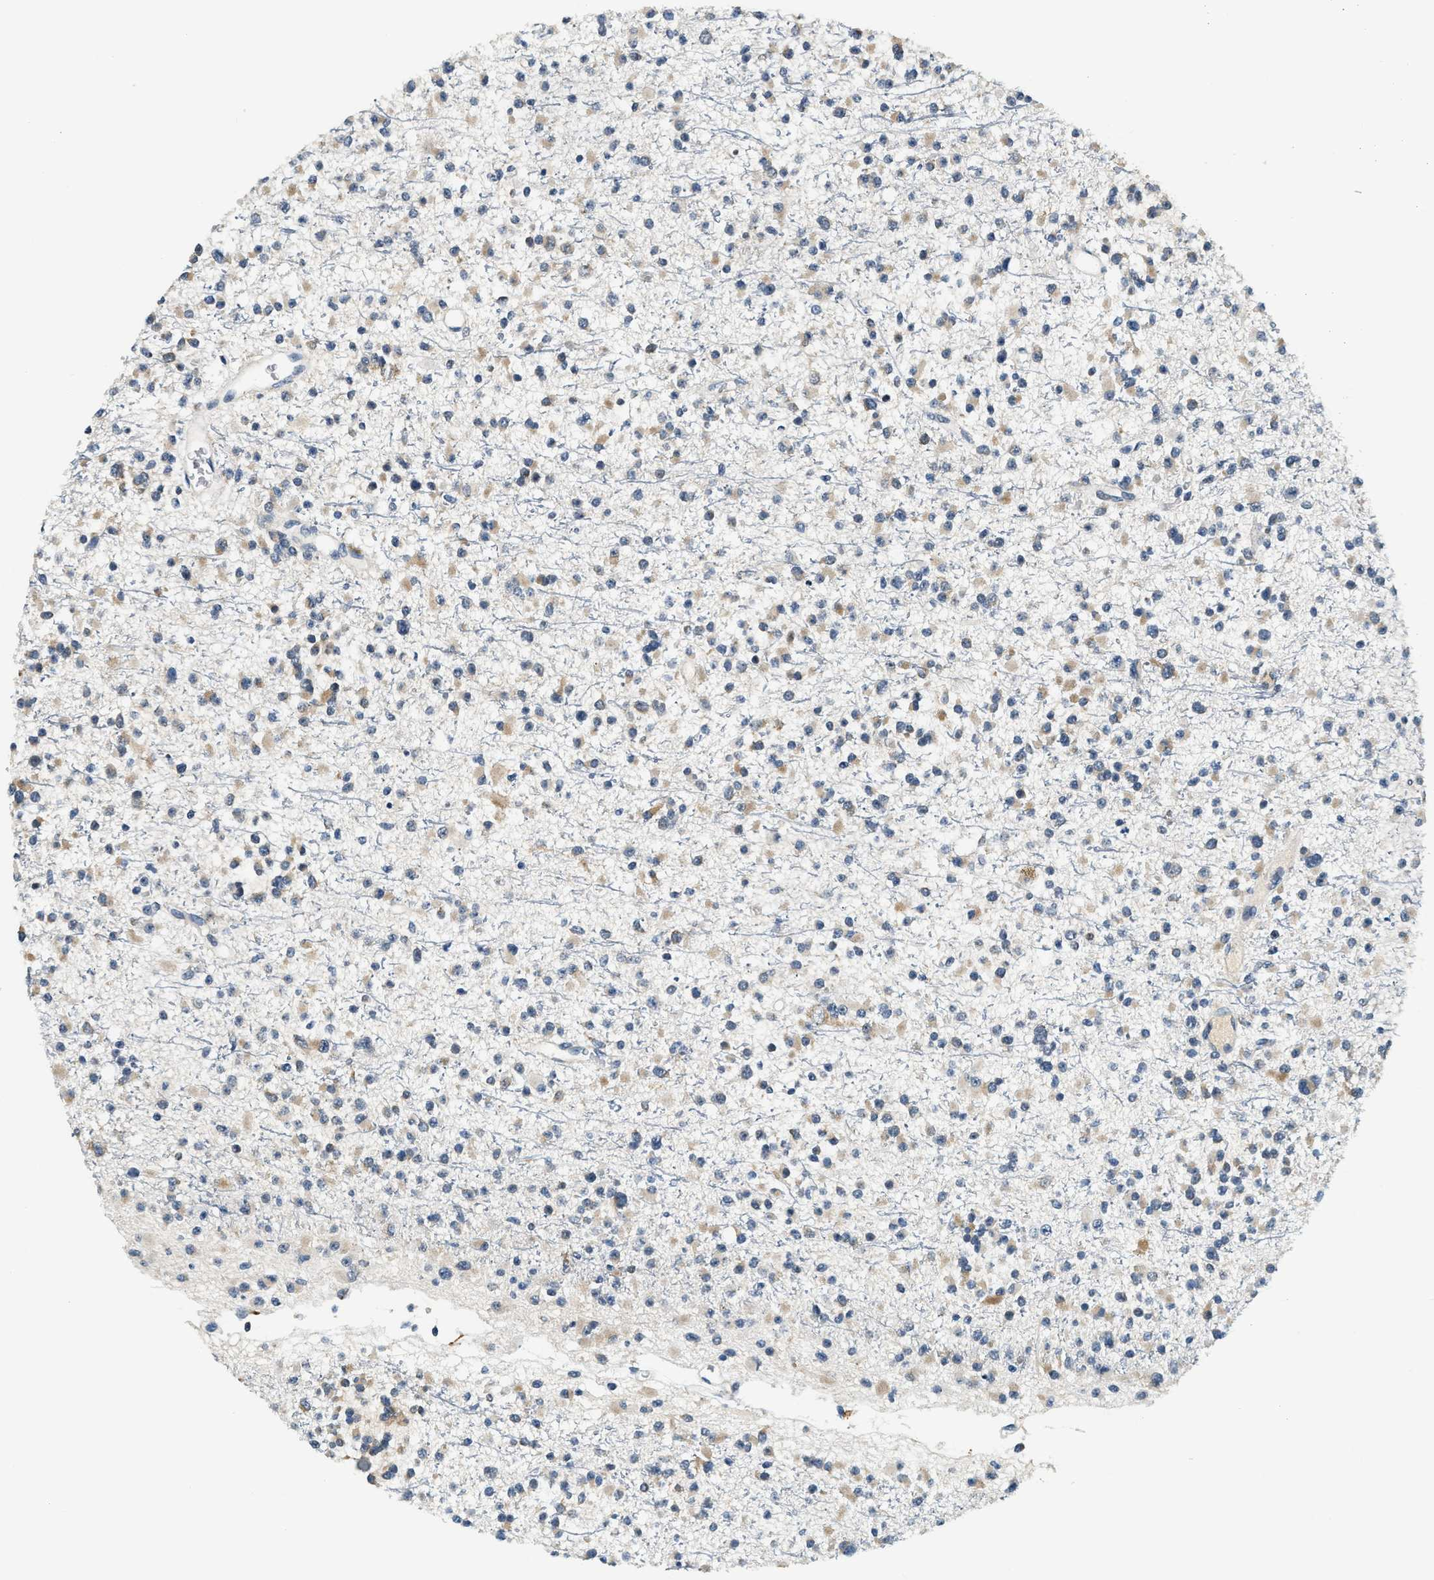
{"staining": {"intensity": "weak", "quantity": ">75%", "location": "cytoplasmic/membranous"}, "tissue": "glioma", "cell_type": "Tumor cells", "image_type": "cancer", "snomed": [{"axis": "morphology", "description": "Glioma, malignant, Low grade"}, {"axis": "topography", "description": "Brain"}], "caption": "This image shows IHC staining of glioma, with low weak cytoplasmic/membranous expression in about >75% of tumor cells.", "gene": "YAE1", "patient": {"sex": "female", "age": 22}}